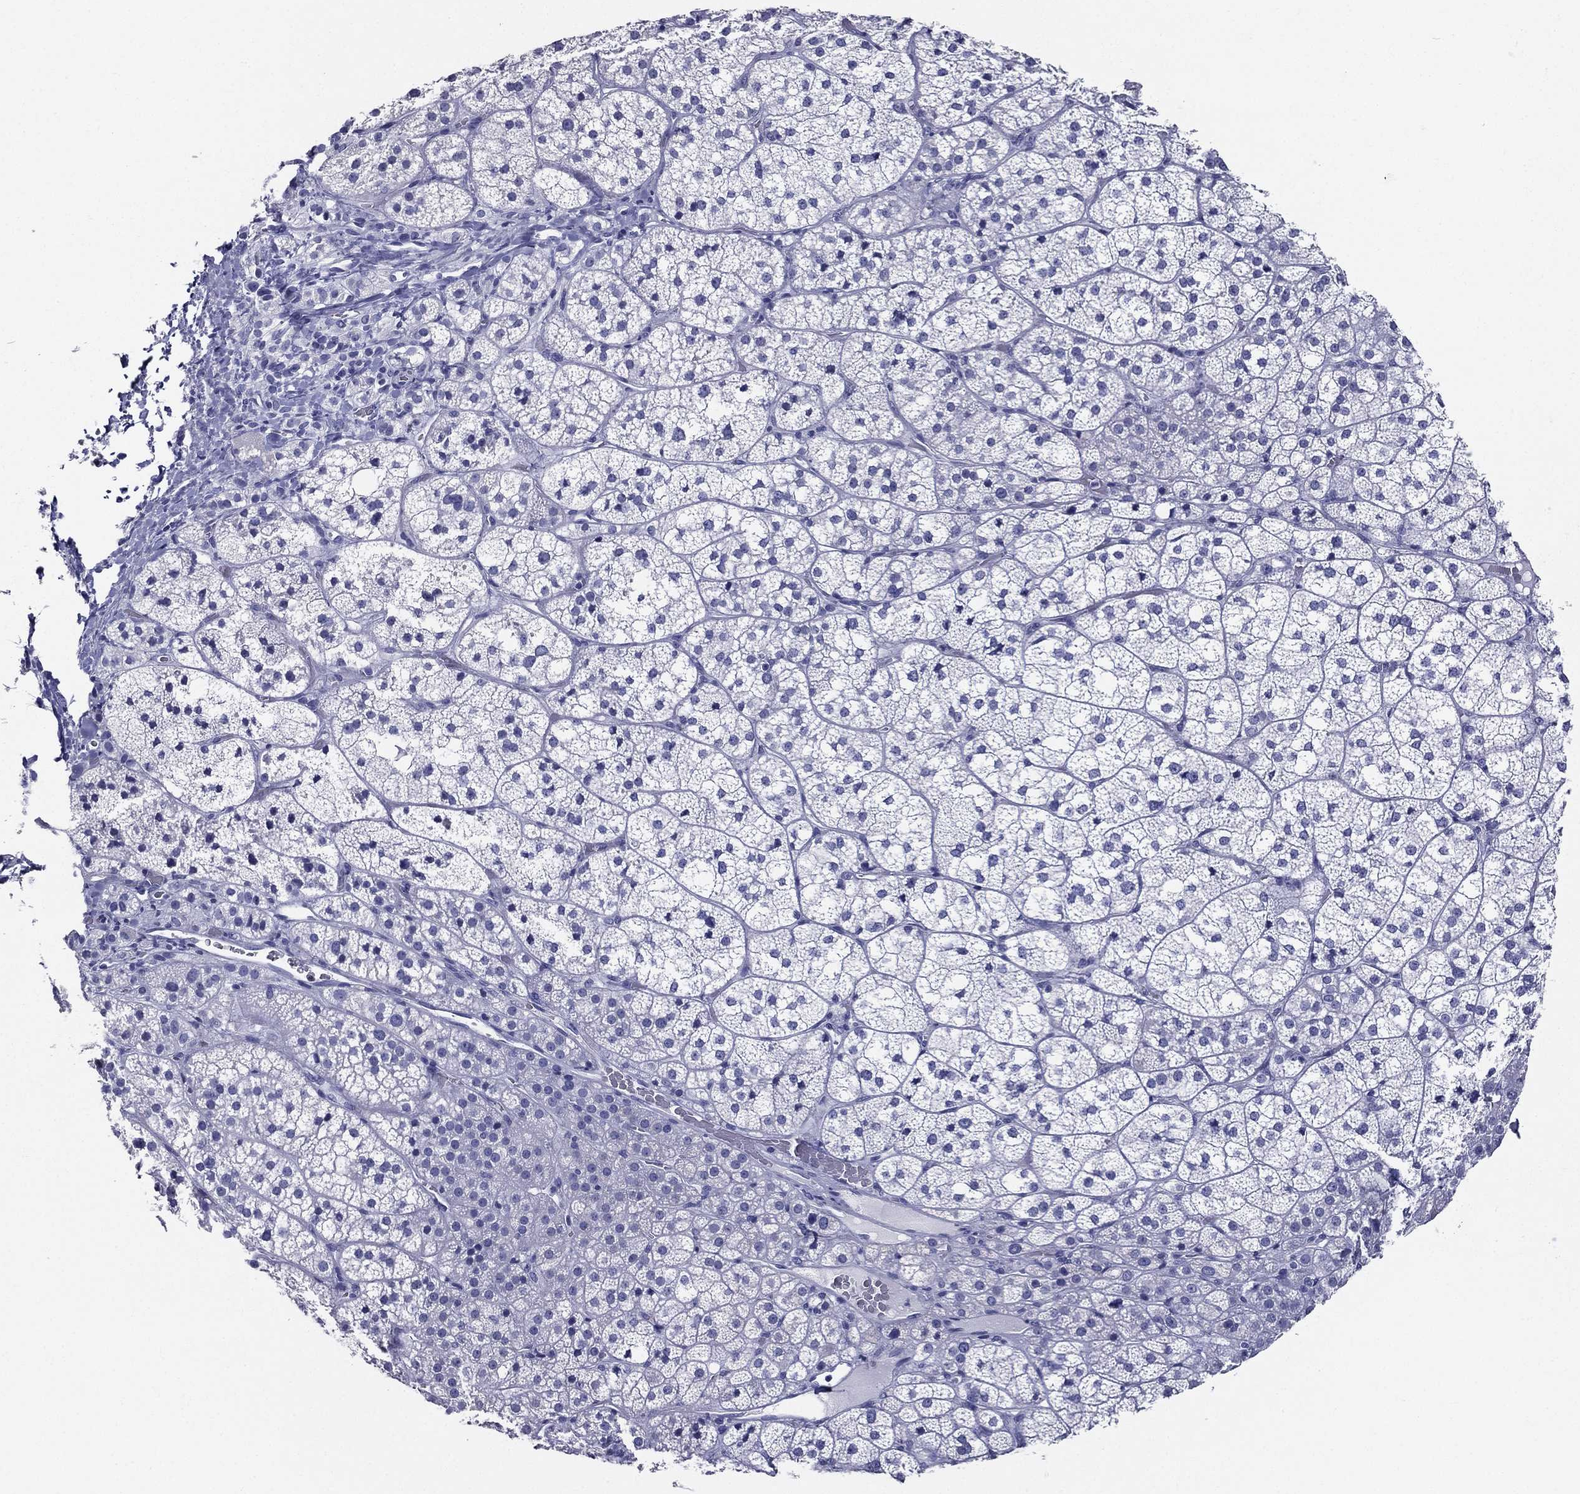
{"staining": {"intensity": "negative", "quantity": "none", "location": "none"}, "tissue": "adrenal gland", "cell_type": "Glandular cells", "image_type": "normal", "snomed": [{"axis": "morphology", "description": "Normal tissue, NOS"}, {"axis": "topography", "description": "Adrenal gland"}], "caption": "Immunohistochemistry (IHC) histopathology image of benign adrenal gland: adrenal gland stained with DAB exhibits no significant protein expression in glandular cells.", "gene": "TFAP2A", "patient": {"sex": "female", "age": 60}}